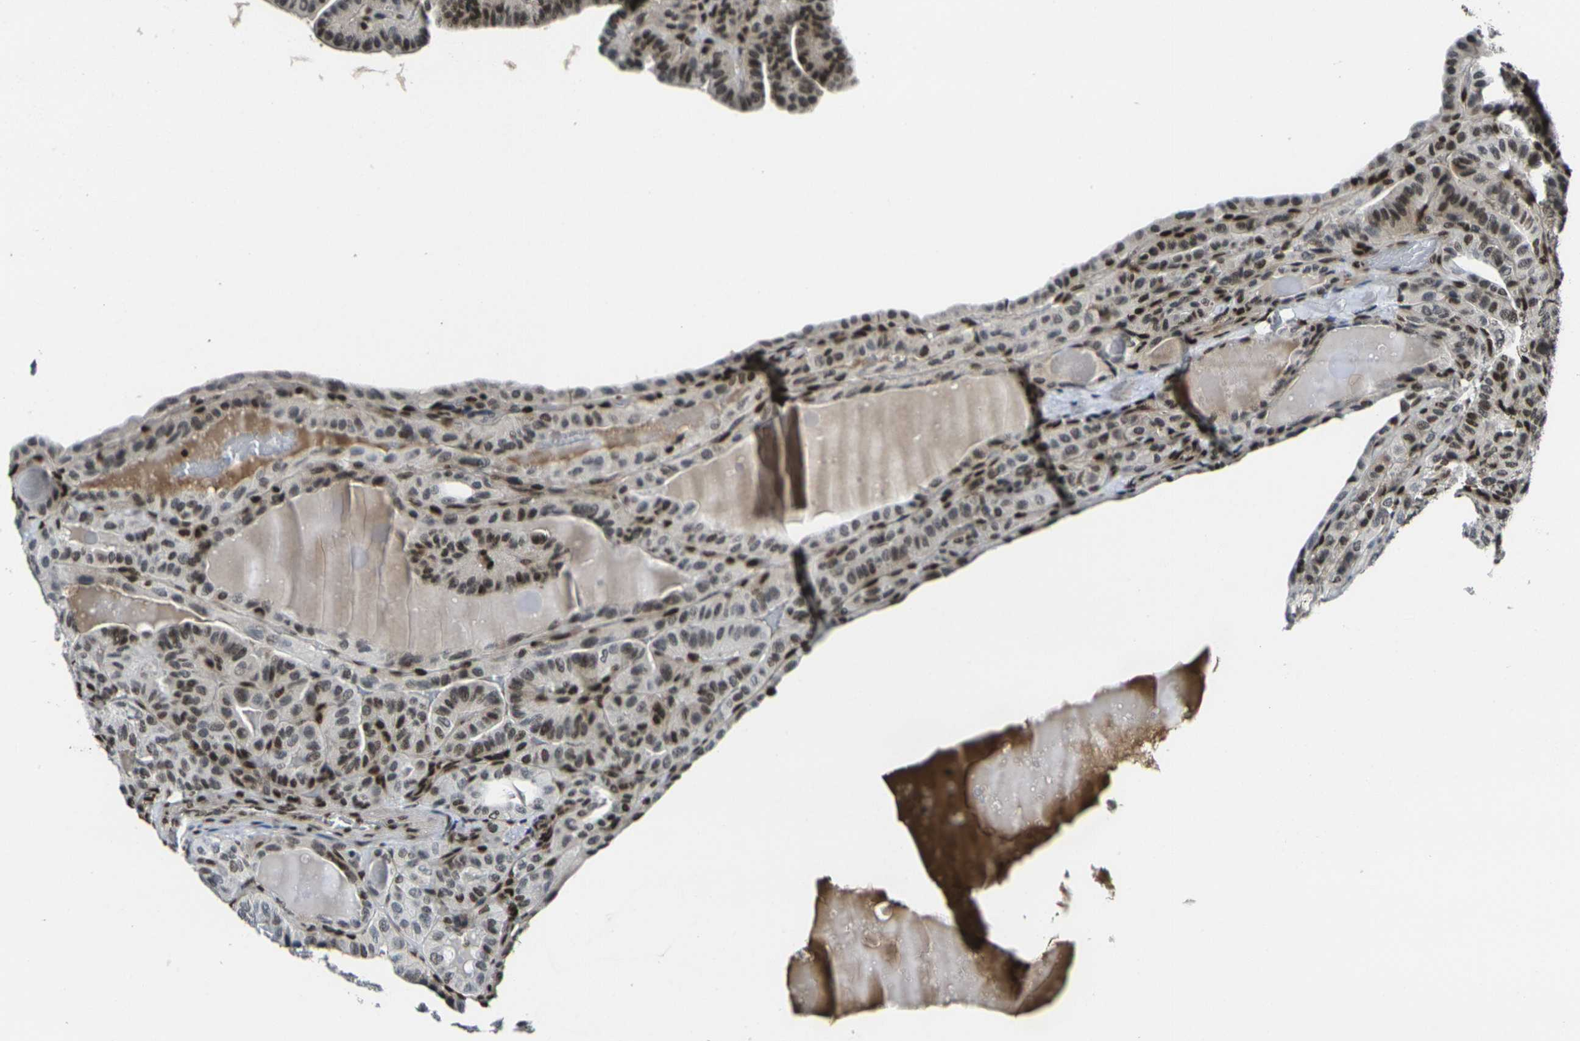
{"staining": {"intensity": "weak", "quantity": "25%-75%", "location": "cytoplasmic/membranous,nuclear"}, "tissue": "thyroid cancer", "cell_type": "Tumor cells", "image_type": "cancer", "snomed": [{"axis": "morphology", "description": "Papillary adenocarcinoma, NOS"}, {"axis": "topography", "description": "Thyroid gland"}], "caption": "Immunohistochemical staining of thyroid cancer (papillary adenocarcinoma) displays weak cytoplasmic/membranous and nuclear protein staining in about 25%-75% of tumor cells. (DAB IHC with brightfield microscopy, high magnification).", "gene": "H1-10", "patient": {"sex": "male", "age": 77}}